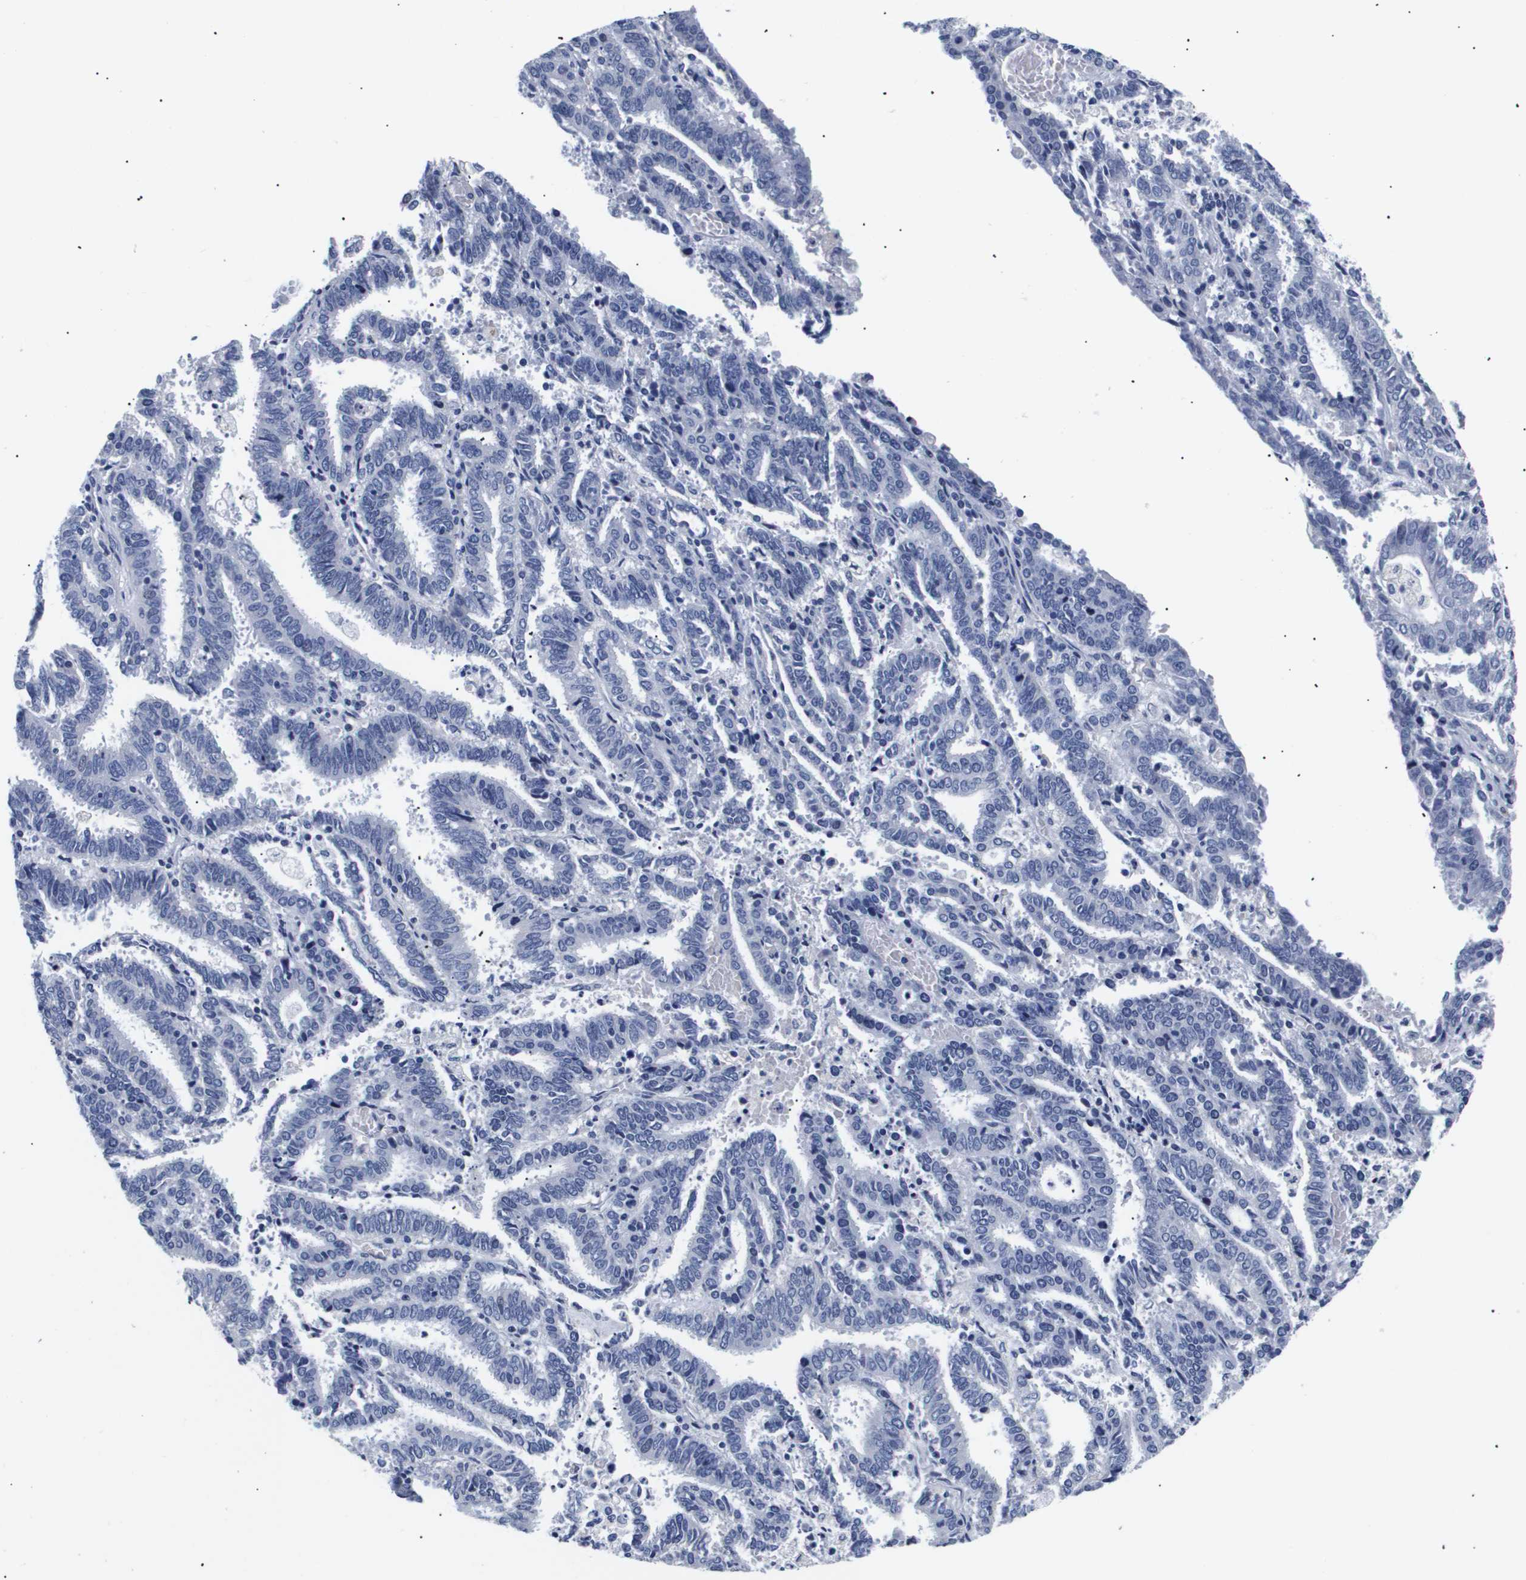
{"staining": {"intensity": "negative", "quantity": "none", "location": "none"}, "tissue": "endometrial cancer", "cell_type": "Tumor cells", "image_type": "cancer", "snomed": [{"axis": "morphology", "description": "Adenocarcinoma, NOS"}, {"axis": "topography", "description": "Uterus"}], "caption": "Tumor cells show no significant staining in endometrial adenocarcinoma. (Stains: DAB immunohistochemistry (IHC) with hematoxylin counter stain, Microscopy: brightfield microscopy at high magnification).", "gene": "ATP6V0A4", "patient": {"sex": "female", "age": 83}}